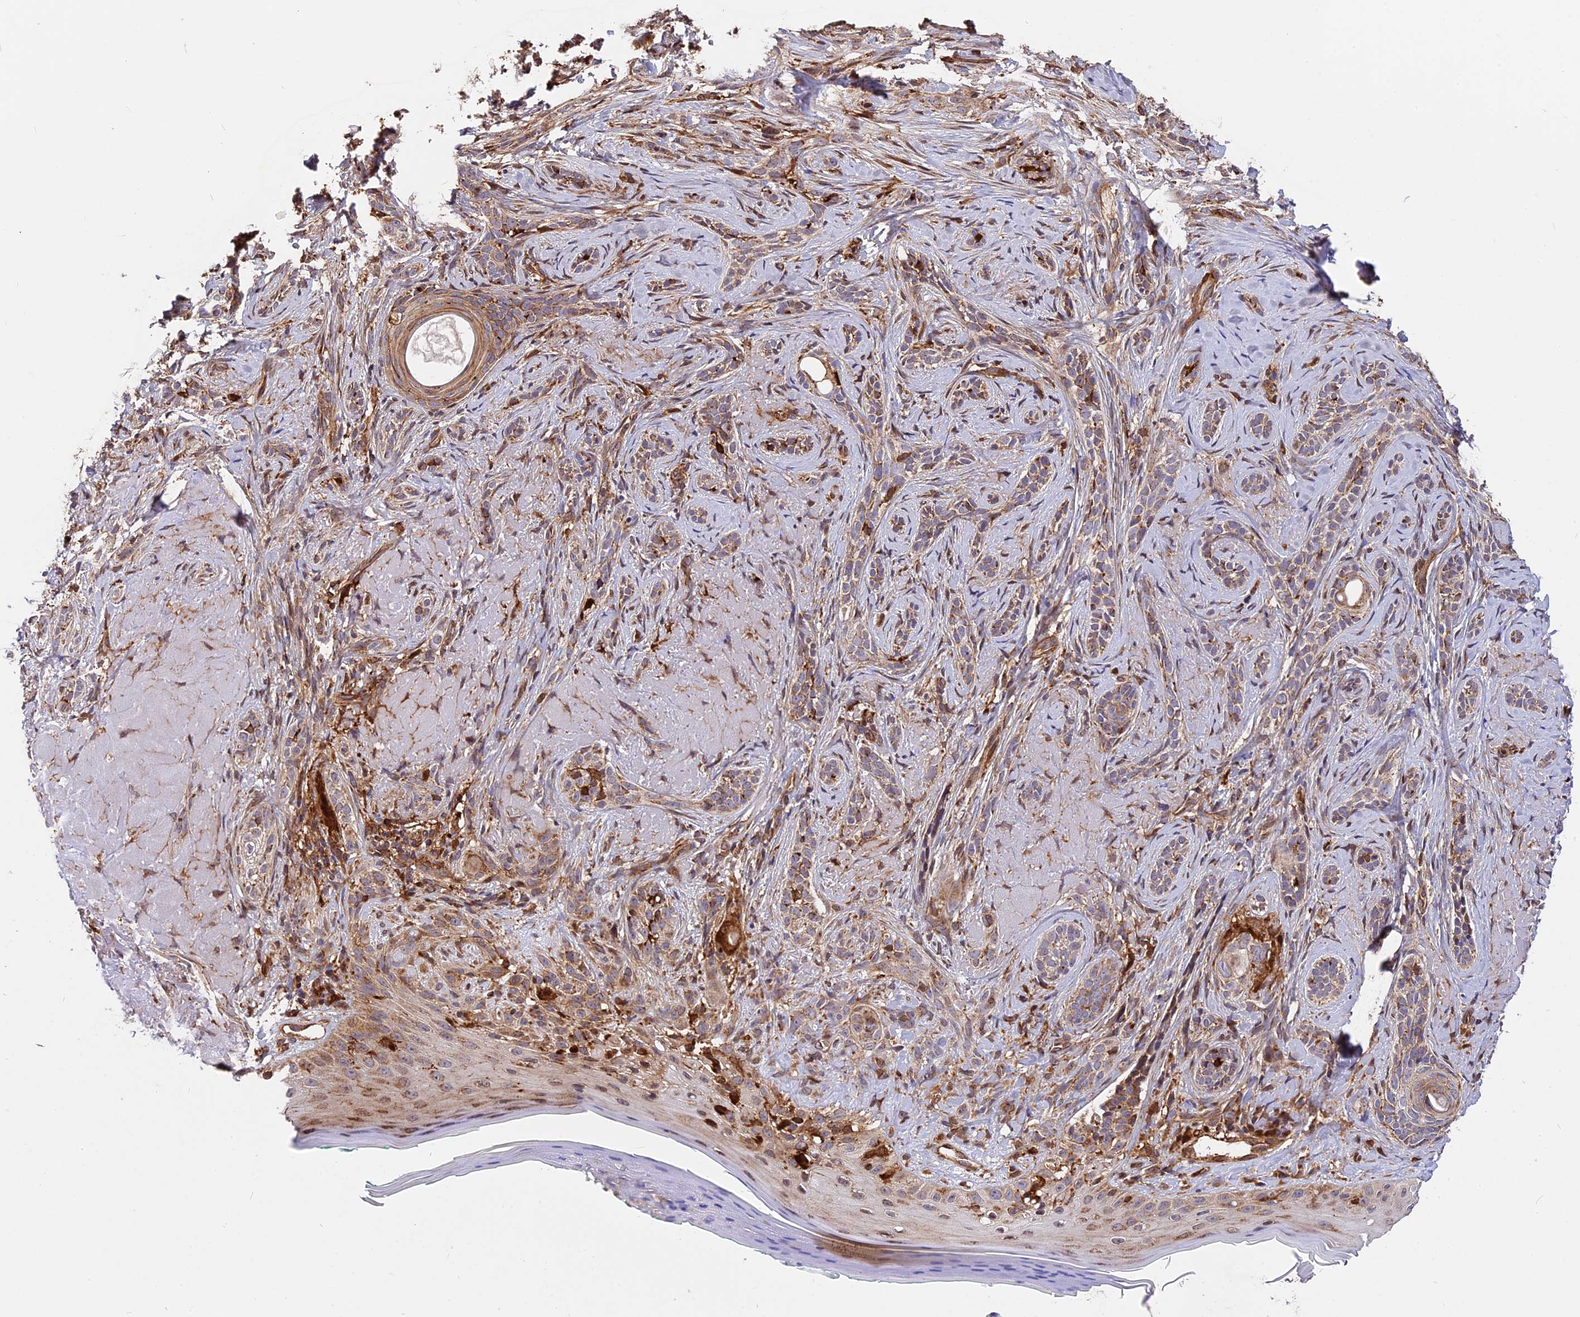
{"staining": {"intensity": "moderate", "quantity": ">75%", "location": "cytoplasmic/membranous"}, "tissue": "skin cancer", "cell_type": "Tumor cells", "image_type": "cancer", "snomed": [{"axis": "morphology", "description": "Basal cell carcinoma"}, {"axis": "topography", "description": "Skin"}], "caption": "This photomicrograph shows immunohistochemistry staining of human skin cancer (basal cell carcinoma), with medium moderate cytoplasmic/membranous staining in approximately >75% of tumor cells.", "gene": "HERPUD1", "patient": {"sex": "male", "age": 71}}